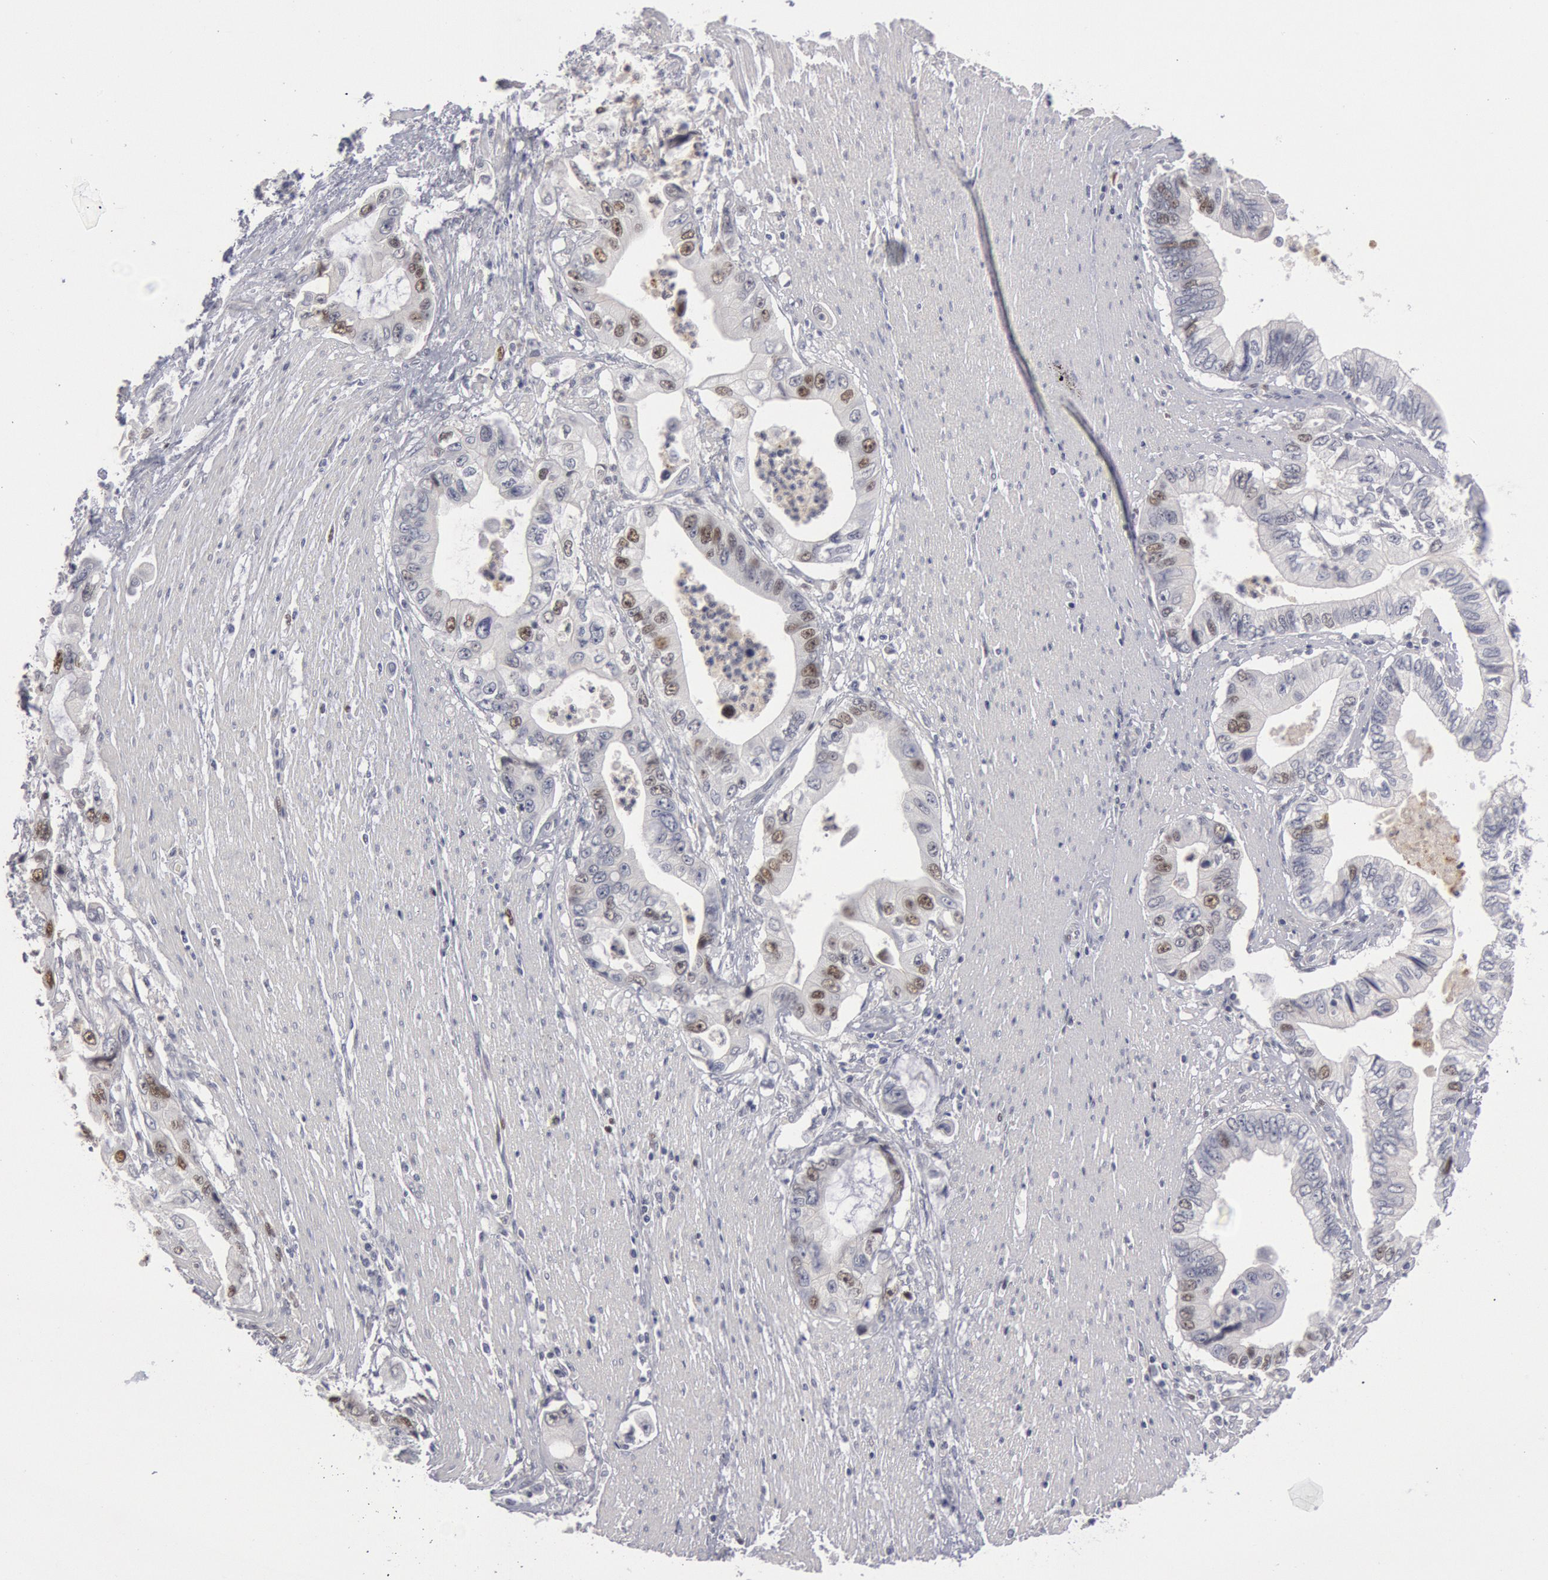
{"staining": {"intensity": "weak", "quantity": "25%-75%", "location": "nuclear"}, "tissue": "pancreatic cancer", "cell_type": "Tumor cells", "image_type": "cancer", "snomed": [{"axis": "morphology", "description": "Adenocarcinoma, NOS"}, {"axis": "topography", "description": "Pancreas"}, {"axis": "topography", "description": "Stomach, upper"}], "caption": "Immunohistochemistry (IHC) micrograph of neoplastic tissue: adenocarcinoma (pancreatic) stained using immunohistochemistry (IHC) reveals low levels of weak protein expression localized specifically in the nuclear of tumor cells, appearing as a nuclear brown color.", "gene": "WDHD1", "patient": {"sex": "male", "age": 77}}